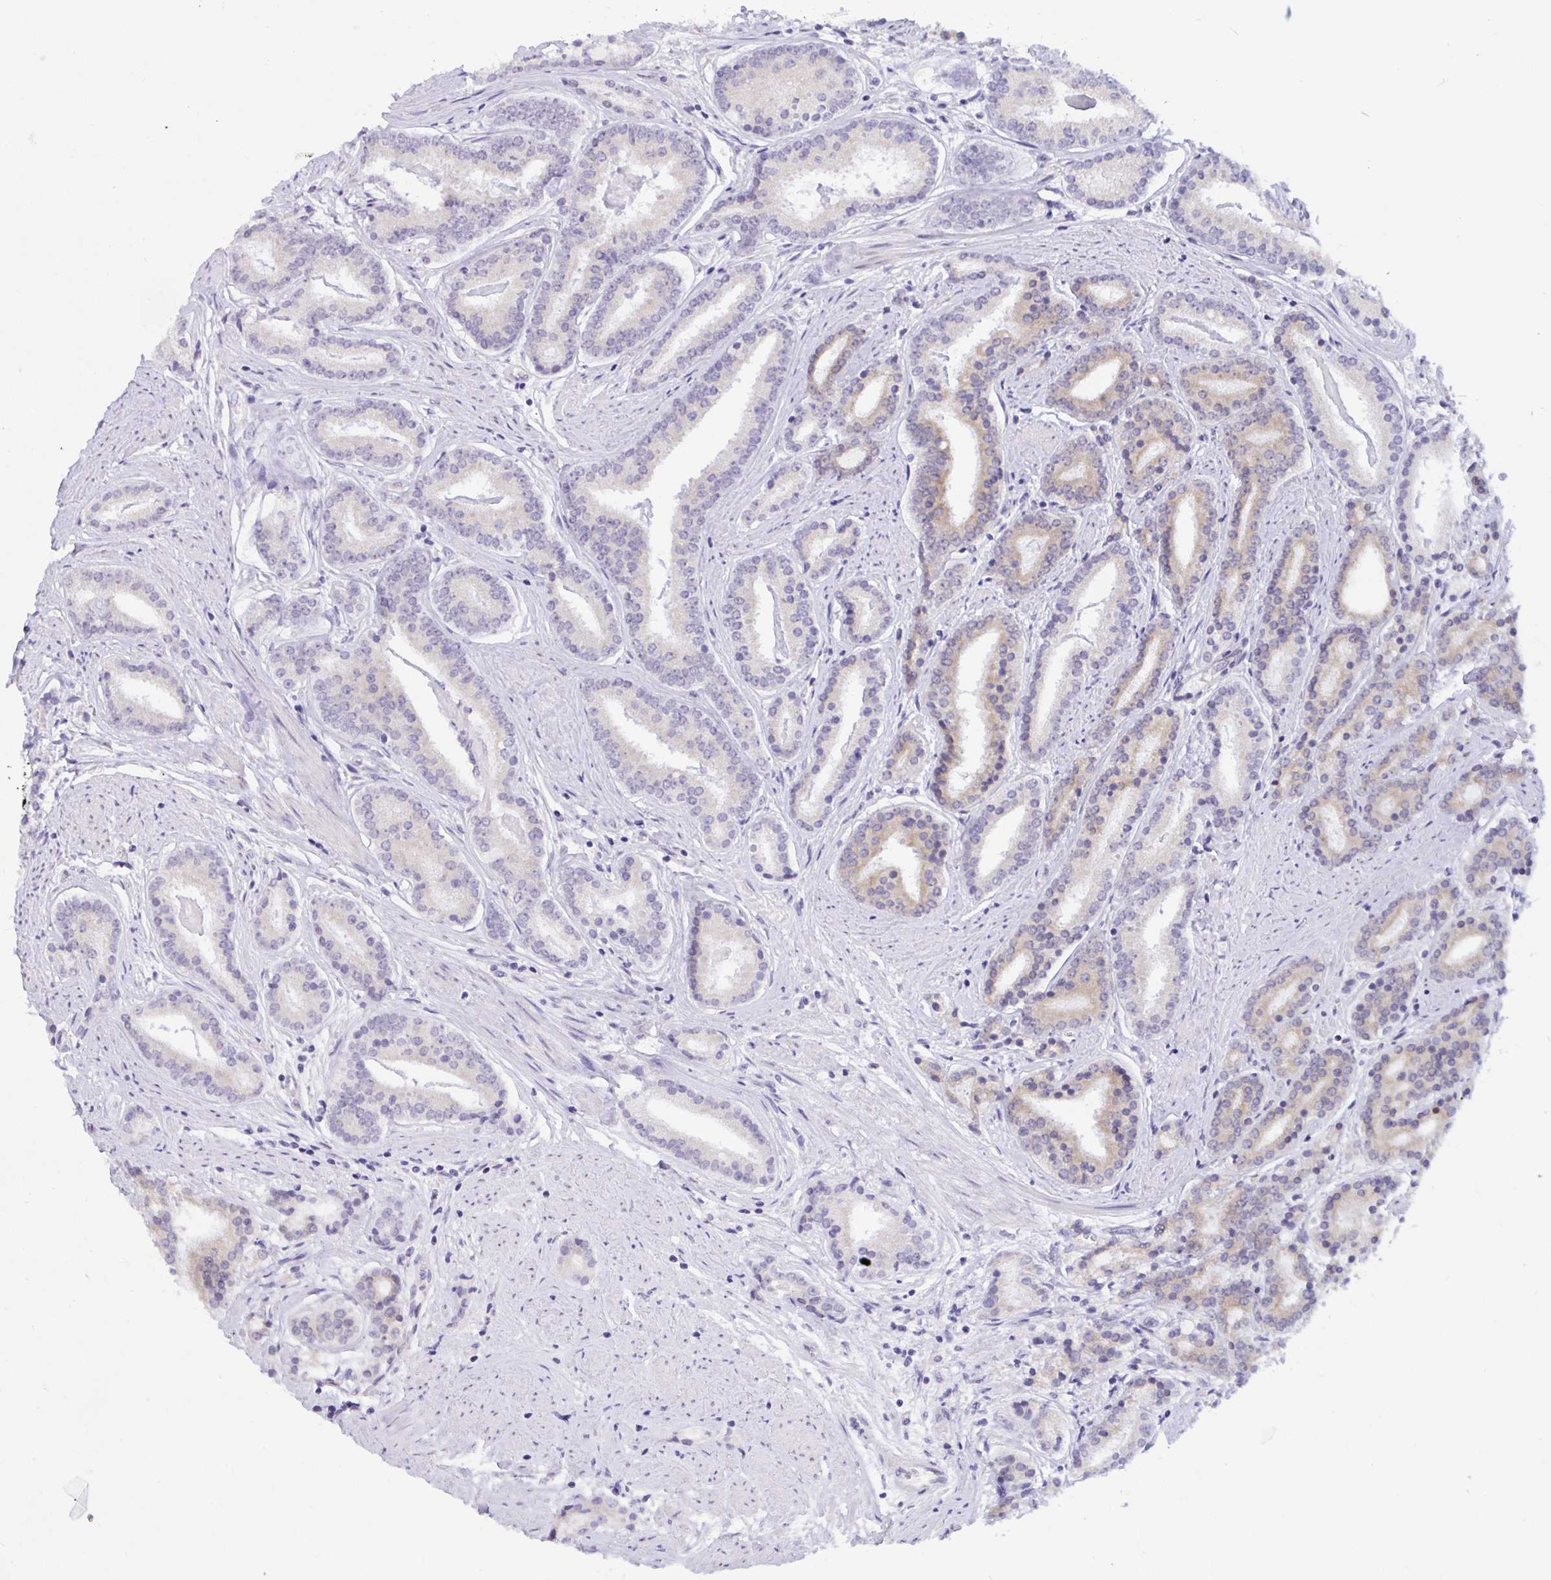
{"staining": {"intensity": "weak", "quantity": "<25%", "location": "cytoplasmic/membranous"}, "tissue": "prostate cancer", "cell_type": "Tumor cells", "image_type": "cancer", "snomed": [{"axis": "morphology", "description": "Adenocarcinoma, High grade"}, {"axis": "topography", "description": "Prostate"}], "caption": "Immunohistochemistry (IHC) image of neoplastic tissue: human prostate cancer (high-grade adenocarcinoma) stained with DAB (3,3'-diaminobenzidine) displays no significant protein expression in tumor cells. (IHC, brightfield microscopy, high magnification).", "gene": "CAMLG", "patient": {"sex": "male", "age": 63}}